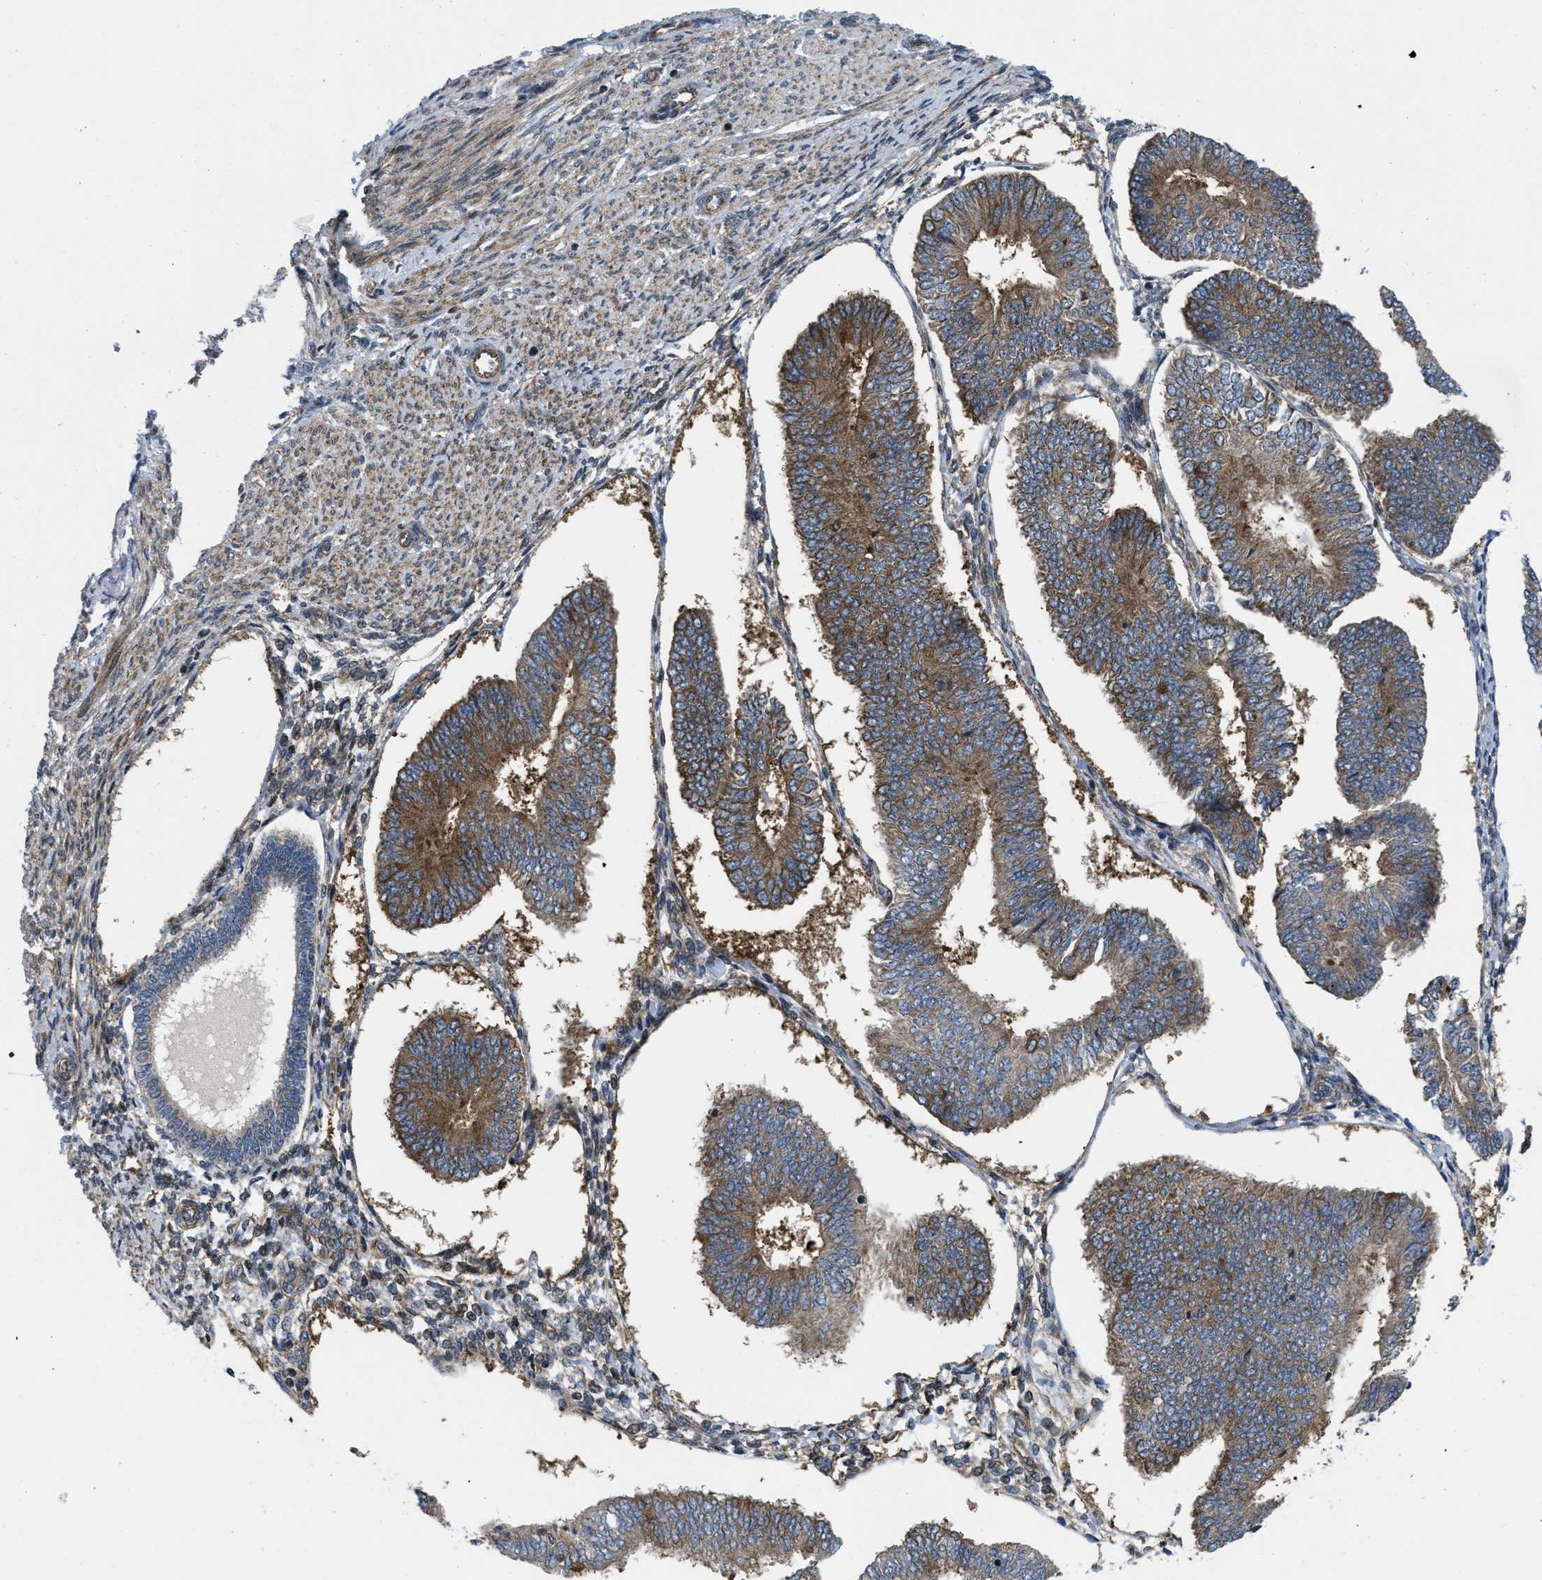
{"staining": {"intensity": "moderate", "quantity": ">75%", "location": "cytoplasmic/membranous"}, "tissue": "endometrial cancer", "cell_type": "Tumor cells", "image_type": "cancer", "snomed": [{"axis": "morphology", "description": "Adenocarcinoma, NOS"}, {"axis": "topography", "description": "Endometrium"}], "caption": "Adenocarcinoma (endometrial) was stained to show a protein in brown. There is medium levels of moderate cytoplasmic/membranous expression in approximately >75% of tumor cells. (DAB IHC with brightfield microscopy, high magnification).", "gene": "PPP2CB", "patient": {"sex": "female", "age": 58}}